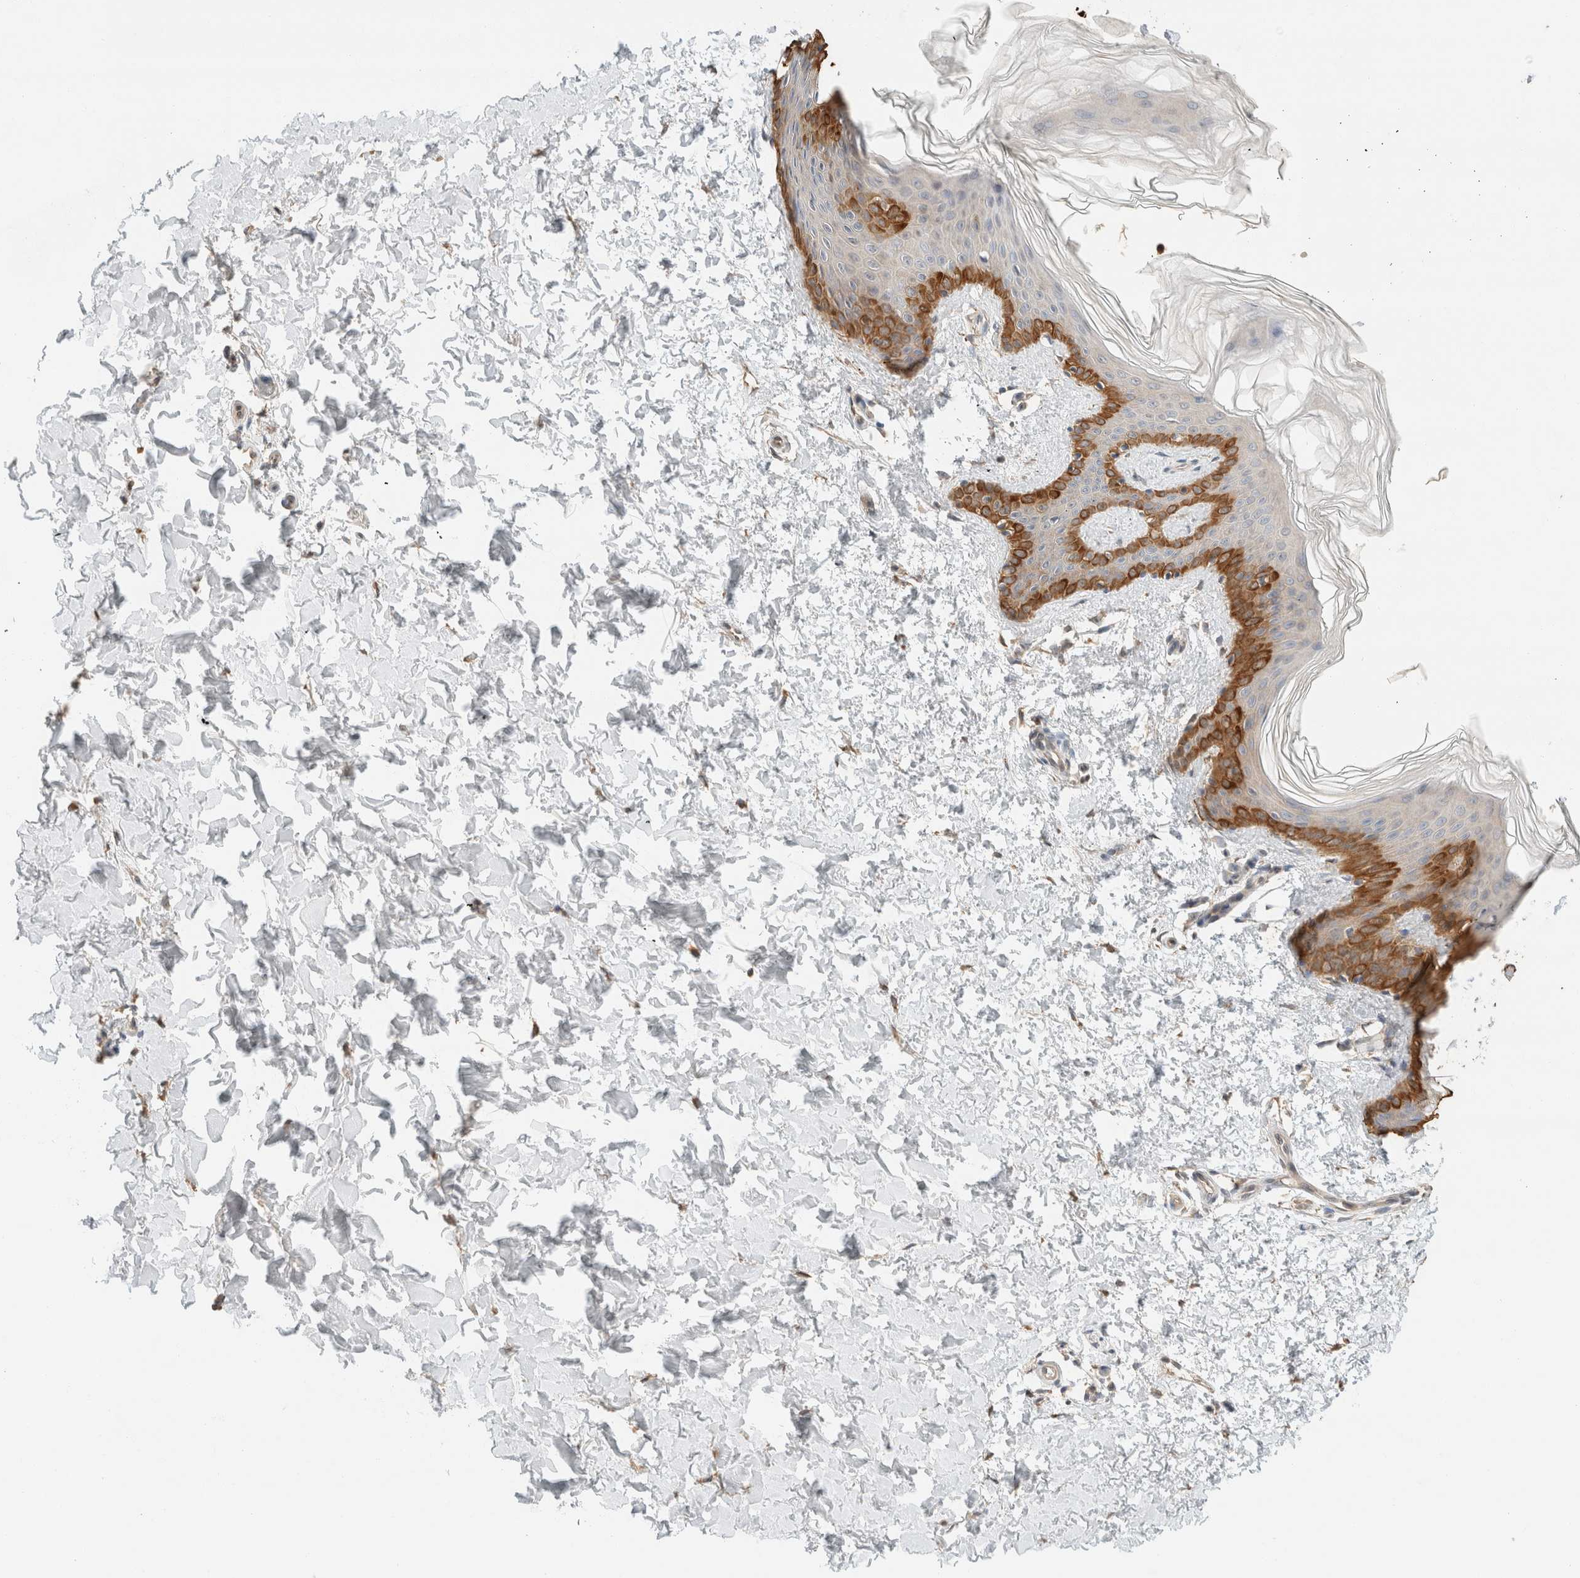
{"staining": {"intensity": "moderate", "quantity": ">75%", "location": "cytoplasmic/membranous"}, "tissue": "skin", "cell_type": "Fibroblasts", "image_type": "normal", "snomed": [{"axis": "morphology", "description": "Normal tissue, NOS"}, {"axis": "morphology", "description": "Neoplasm, benign, NOS"}, {"axis": "topography", "description": "Skin"}, {"axis": "topography", "description": "Soft tissue"}], "caption": "Human skin stained for a protein (brown) displays moderate cytoplasmic/membranous positive expression in about >75% of fibroblasts.", "gene": "TUBD1", "patient": {"sex": "male", "age": 26}}